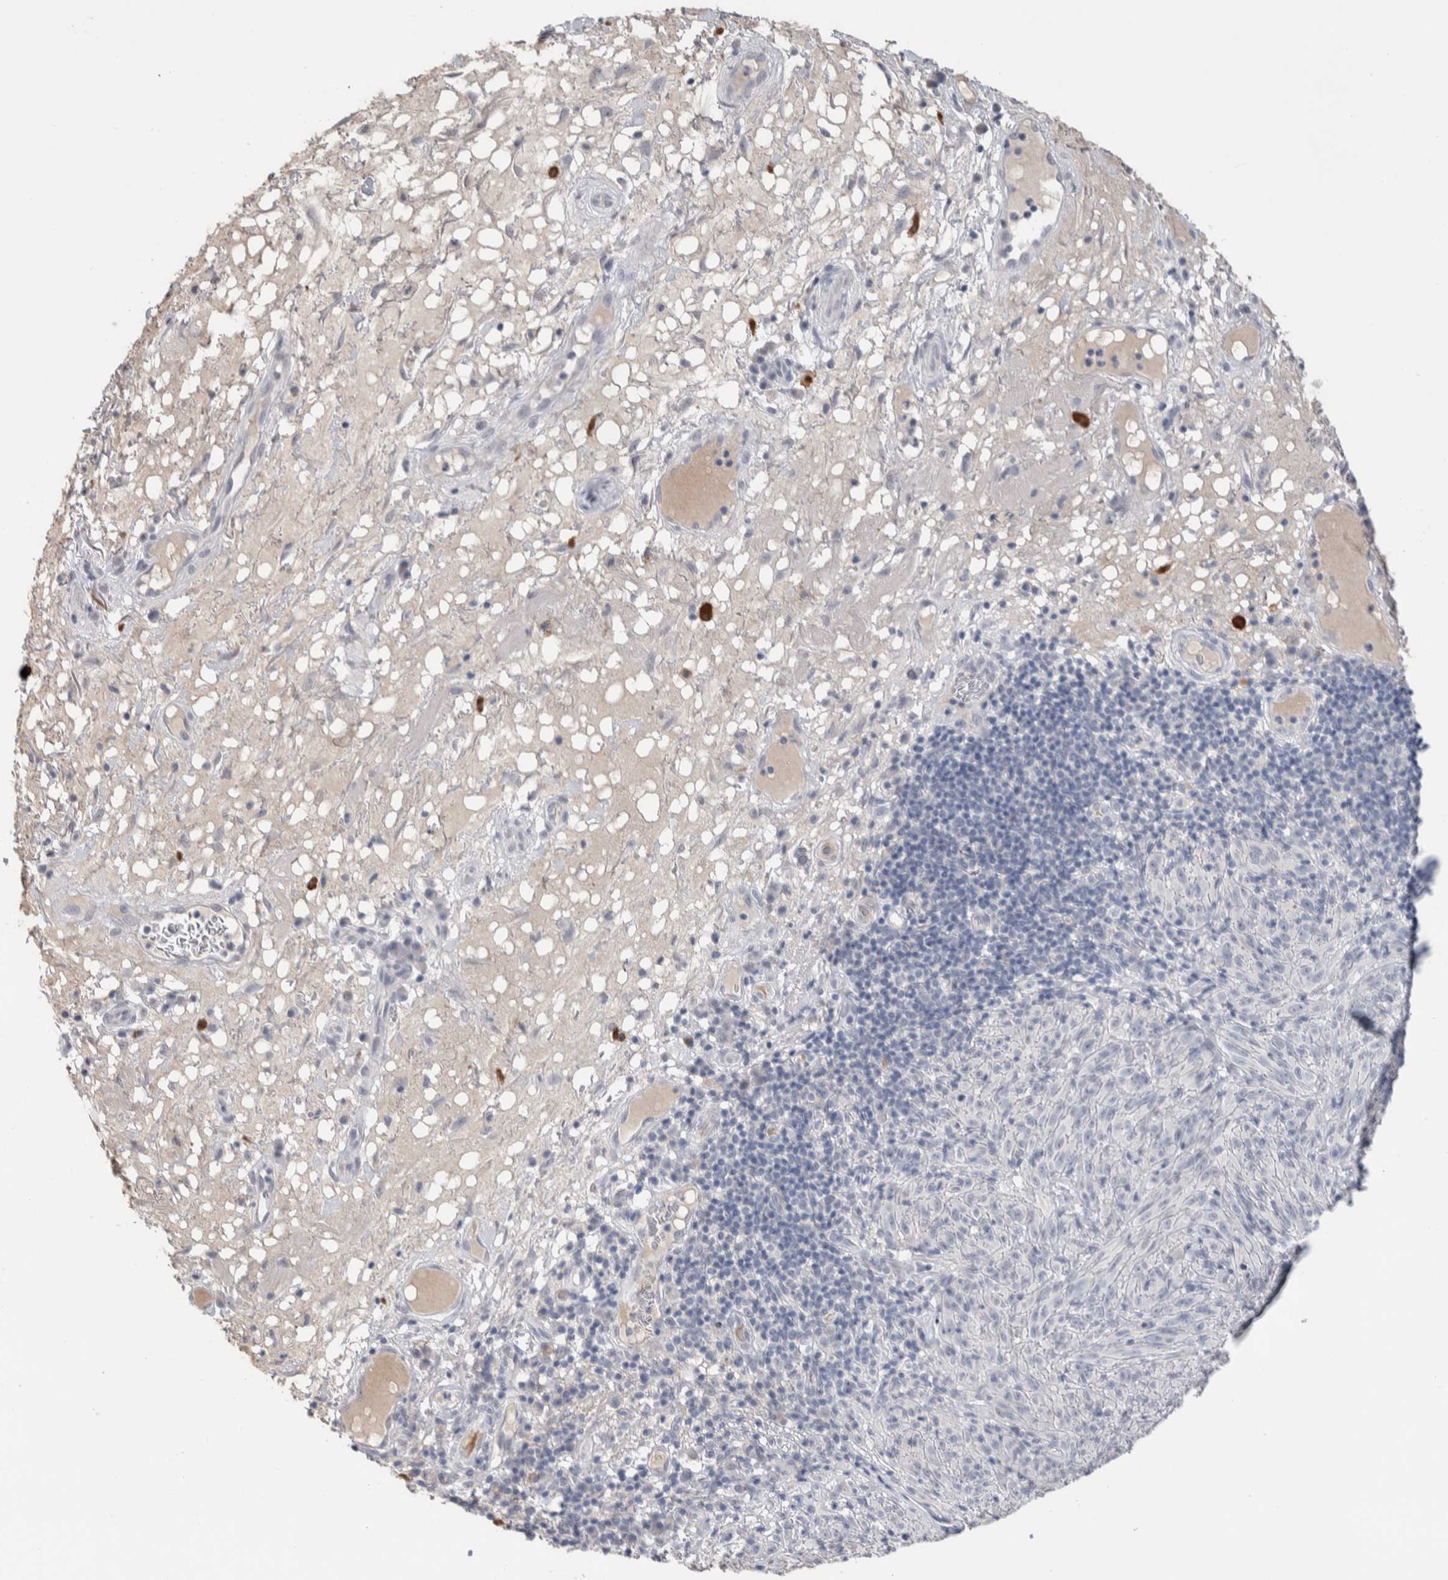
{"staining": {"intensity": "negative", "quantity": "none", "location": "none"}, "tissue": "melanoma", "cell_type": "Tumor cells", "image_type": "cancer", "snomed": [{"axis": "morphology", "description": "Malignant melanoma, NOS"}, {"axis": "topography", "description": "Skin of head"}], "caption": "A micrograph of melanoma stained for a protein demonstrates no brown staining in tumor cells.", "gene": "TMEM102", "patient": {"sex": "male", "age": 96}}